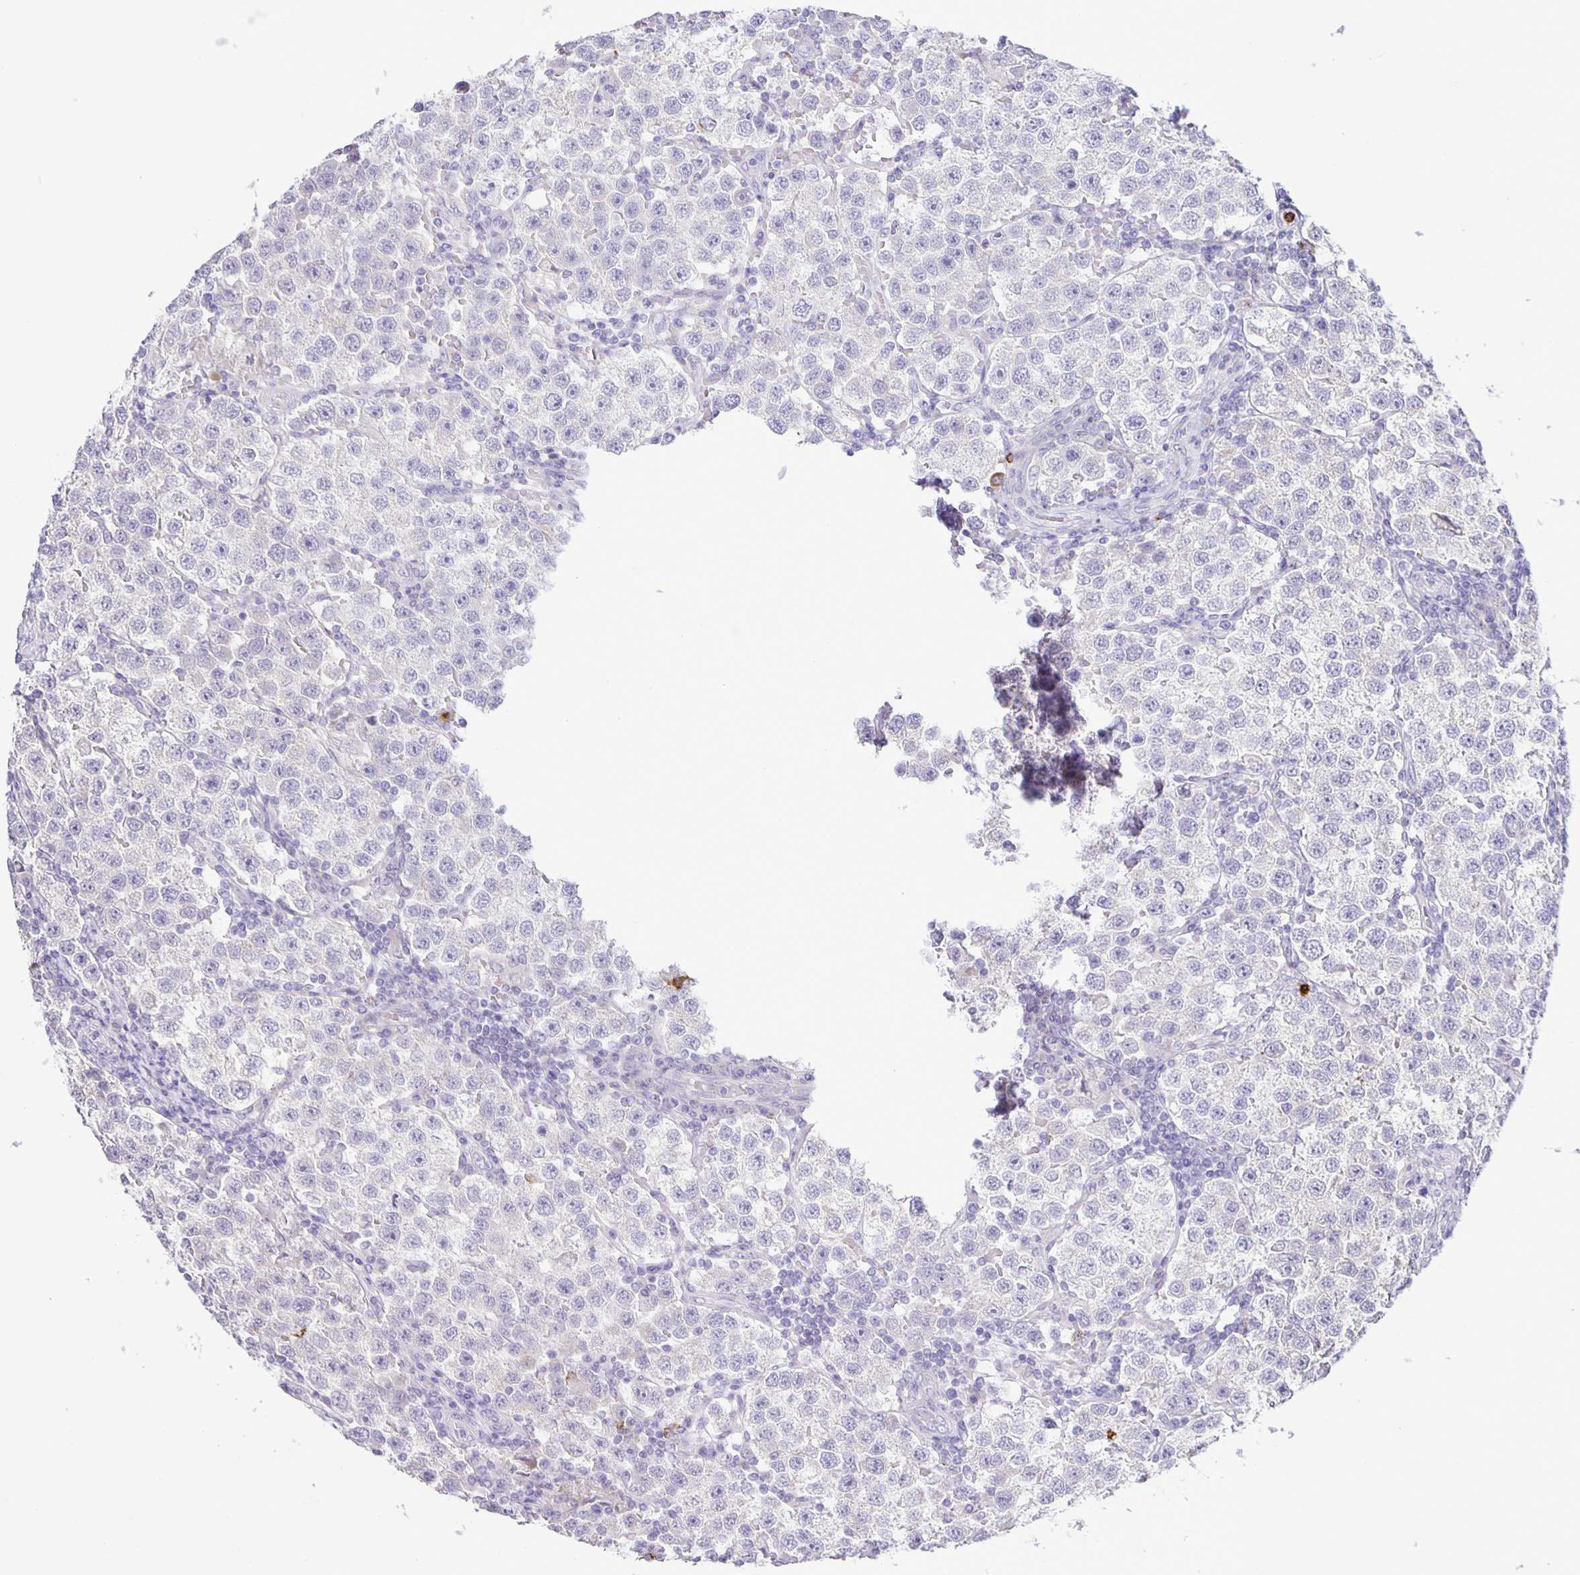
{"staining": {"intensity": "negative", "quantity": "none", "location": "none"}, "tissue": "testis cancer", "cell_type": "Tumor cells", "image_type": "cancer", "snomed": [{"axis": "morphology", "description": "Seminoma, NOS"}, {"axis": "topography", "description": "Testis"}], "caption": "A photomicrograph of testis cancer stained for a protein exhibits no brown staining in tumor cells. (DAB (3,3'-diaminobenzidine) IHC, high magnification).", "gene": "ADCK1", "patient": {"sex": "male", "age": 37}}